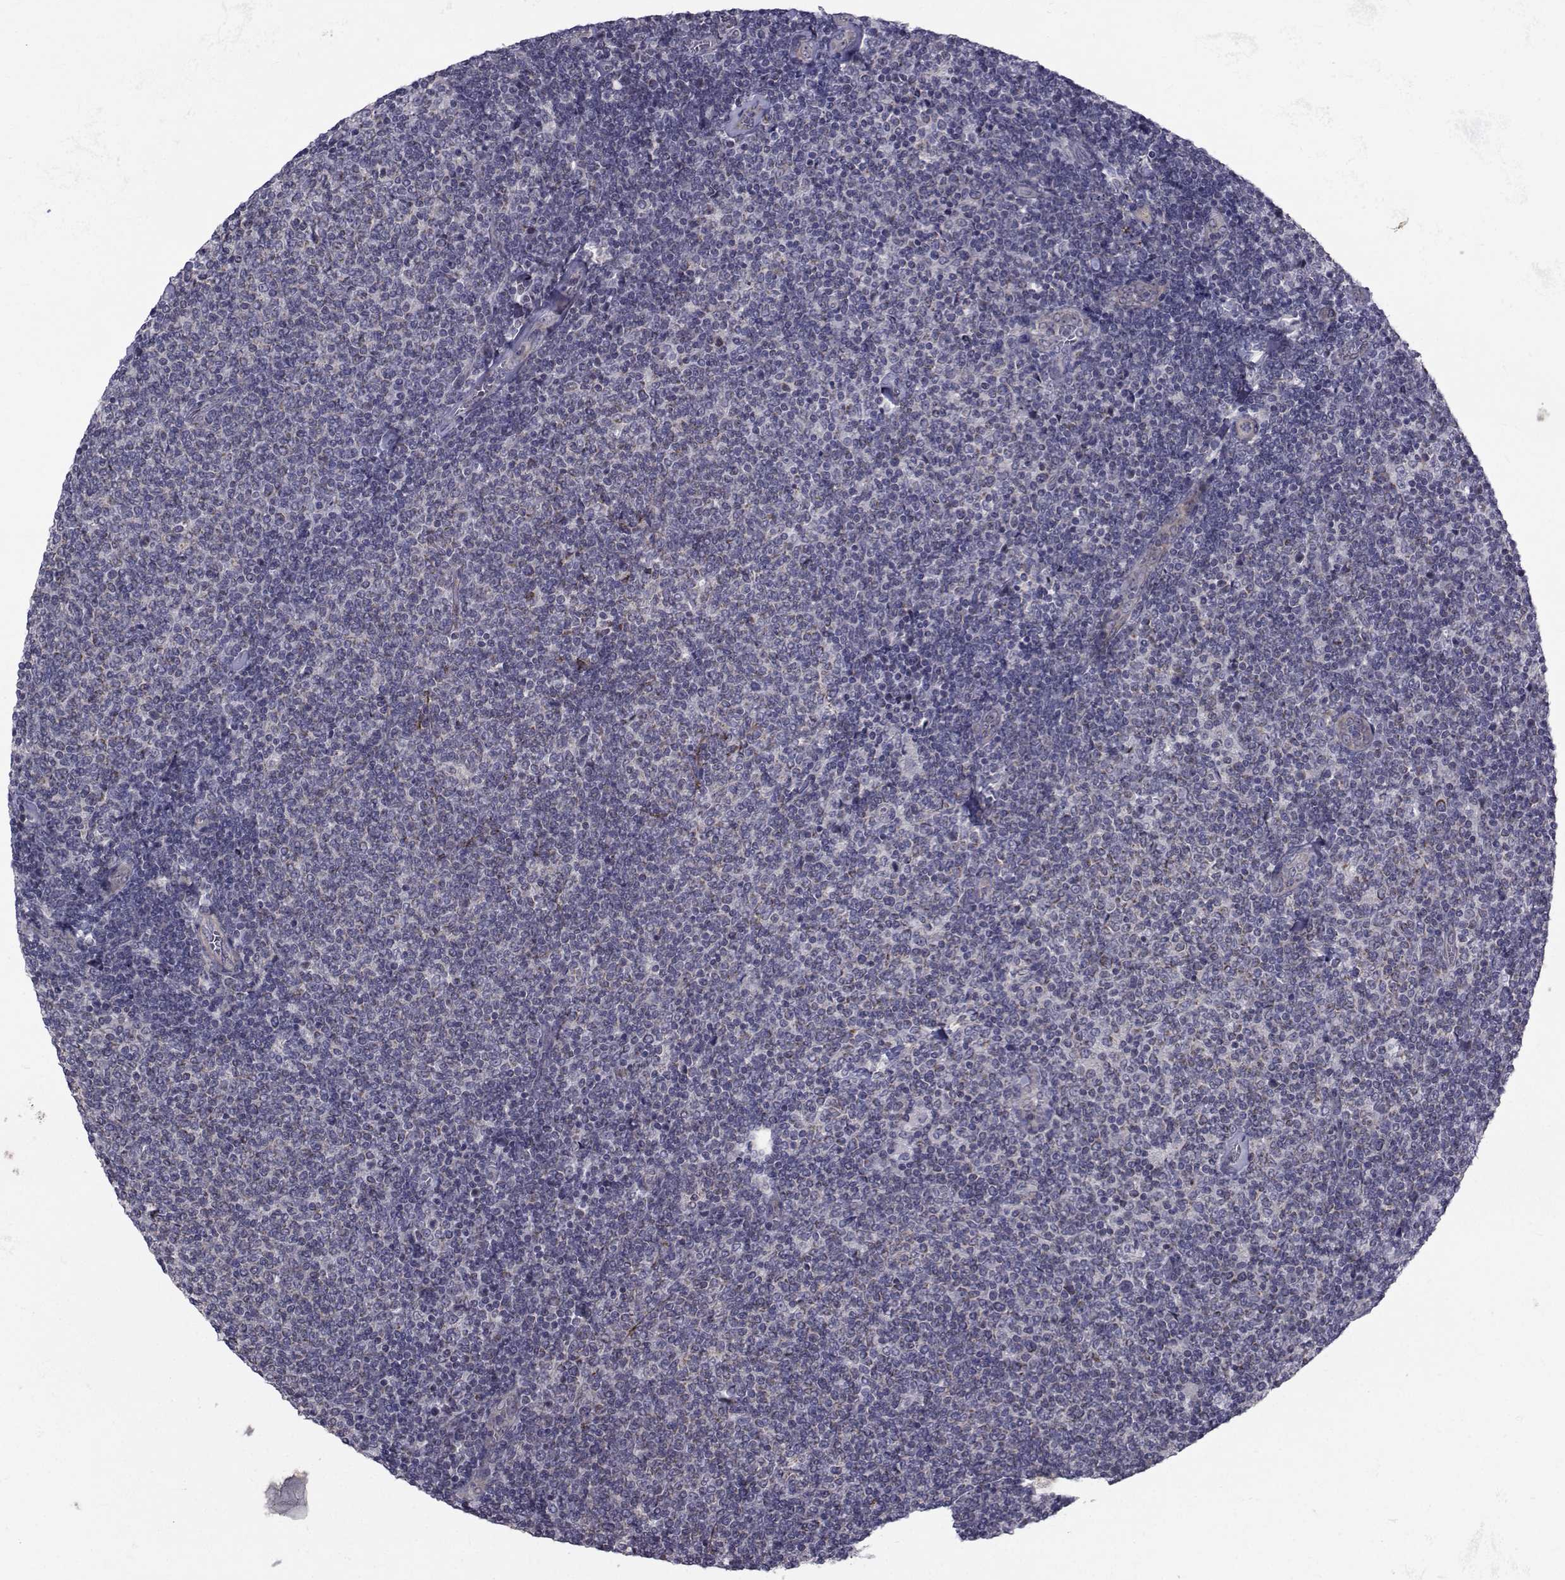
{"staining": {"intensity": "negative", "quantity": "none", "location": "none"}, "tissue": "lymphoma", "cell_type": "Tumor cells", "image_type": "cancer", "snomed": [{"axis": "morphology", "description": "Malignant lymphoma, non-Hodgkin's type, Low grade"}, {"axis": "topography", "description": "Lymph node"}], "caption": "This is a histopathology image of immunohistochemistry (IHC) staining of low-grade malignant lymphoma, non-Hodgkin's type, which shows no staining in tumor cells.", "gene": "CFAP74", "patient": {"sex": "male", "age": 52}}